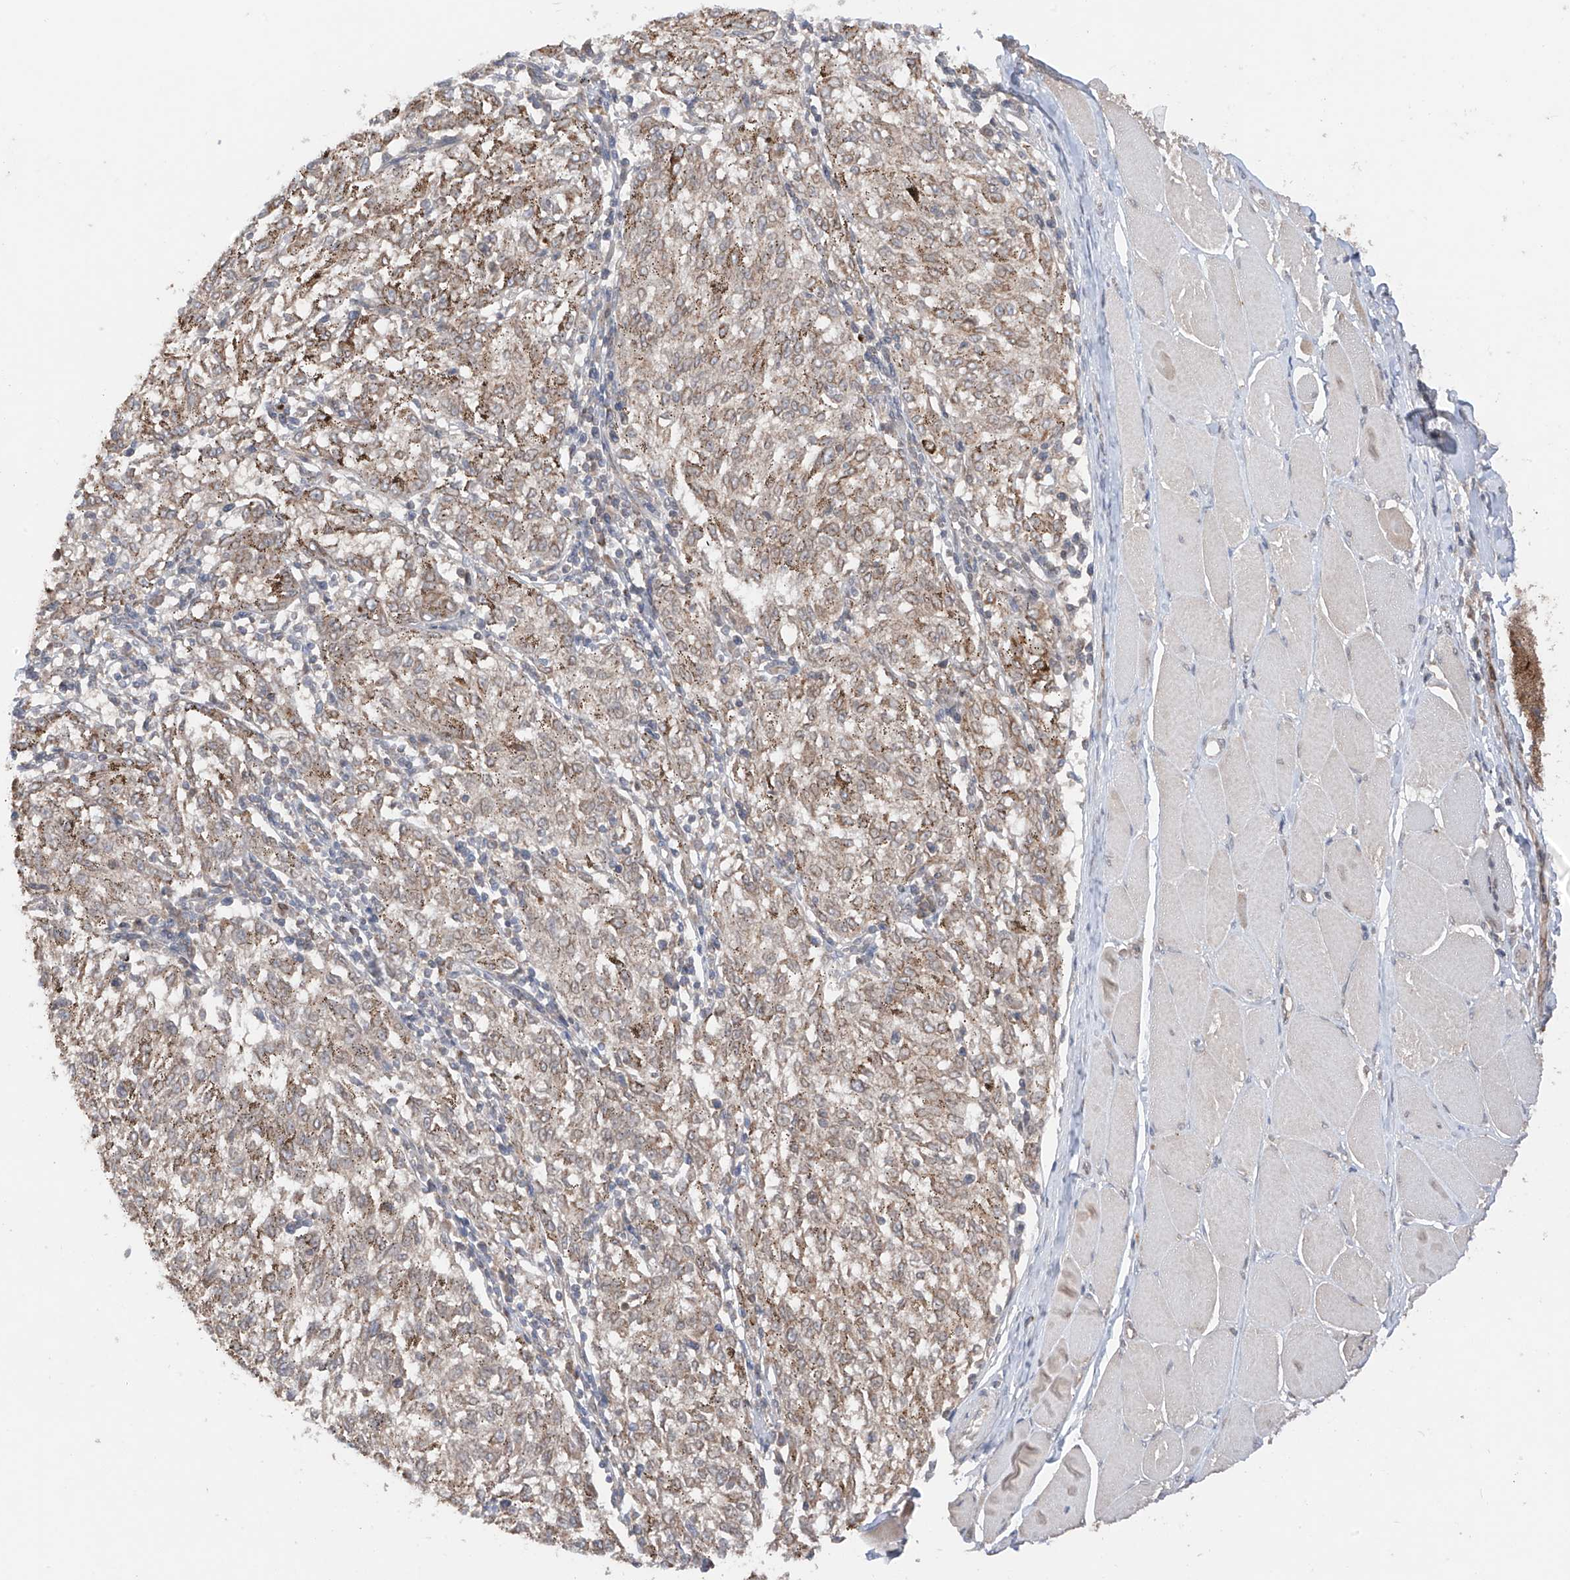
{"staining": {"intensity": "weak", "quantity": "<25%", "location": "cytoplasmic/membranous"}, "tissue": "melanoma", "cell_type": "Tumor cells", "image_type": "cancer", "snomed": [{"axis": "morphology", "description": "Malignant melanoma, NOS"}, {"axis": "topography", "description": "Skin"}], "caption": "DAB (3,3'-diaminobenzidine) immunohistochemical staining of human malignant melanoma demonstrates no significant staining in tumor cells.", "gene": "AHCTF1", "patient": {"sex": "female", "age": 72}}